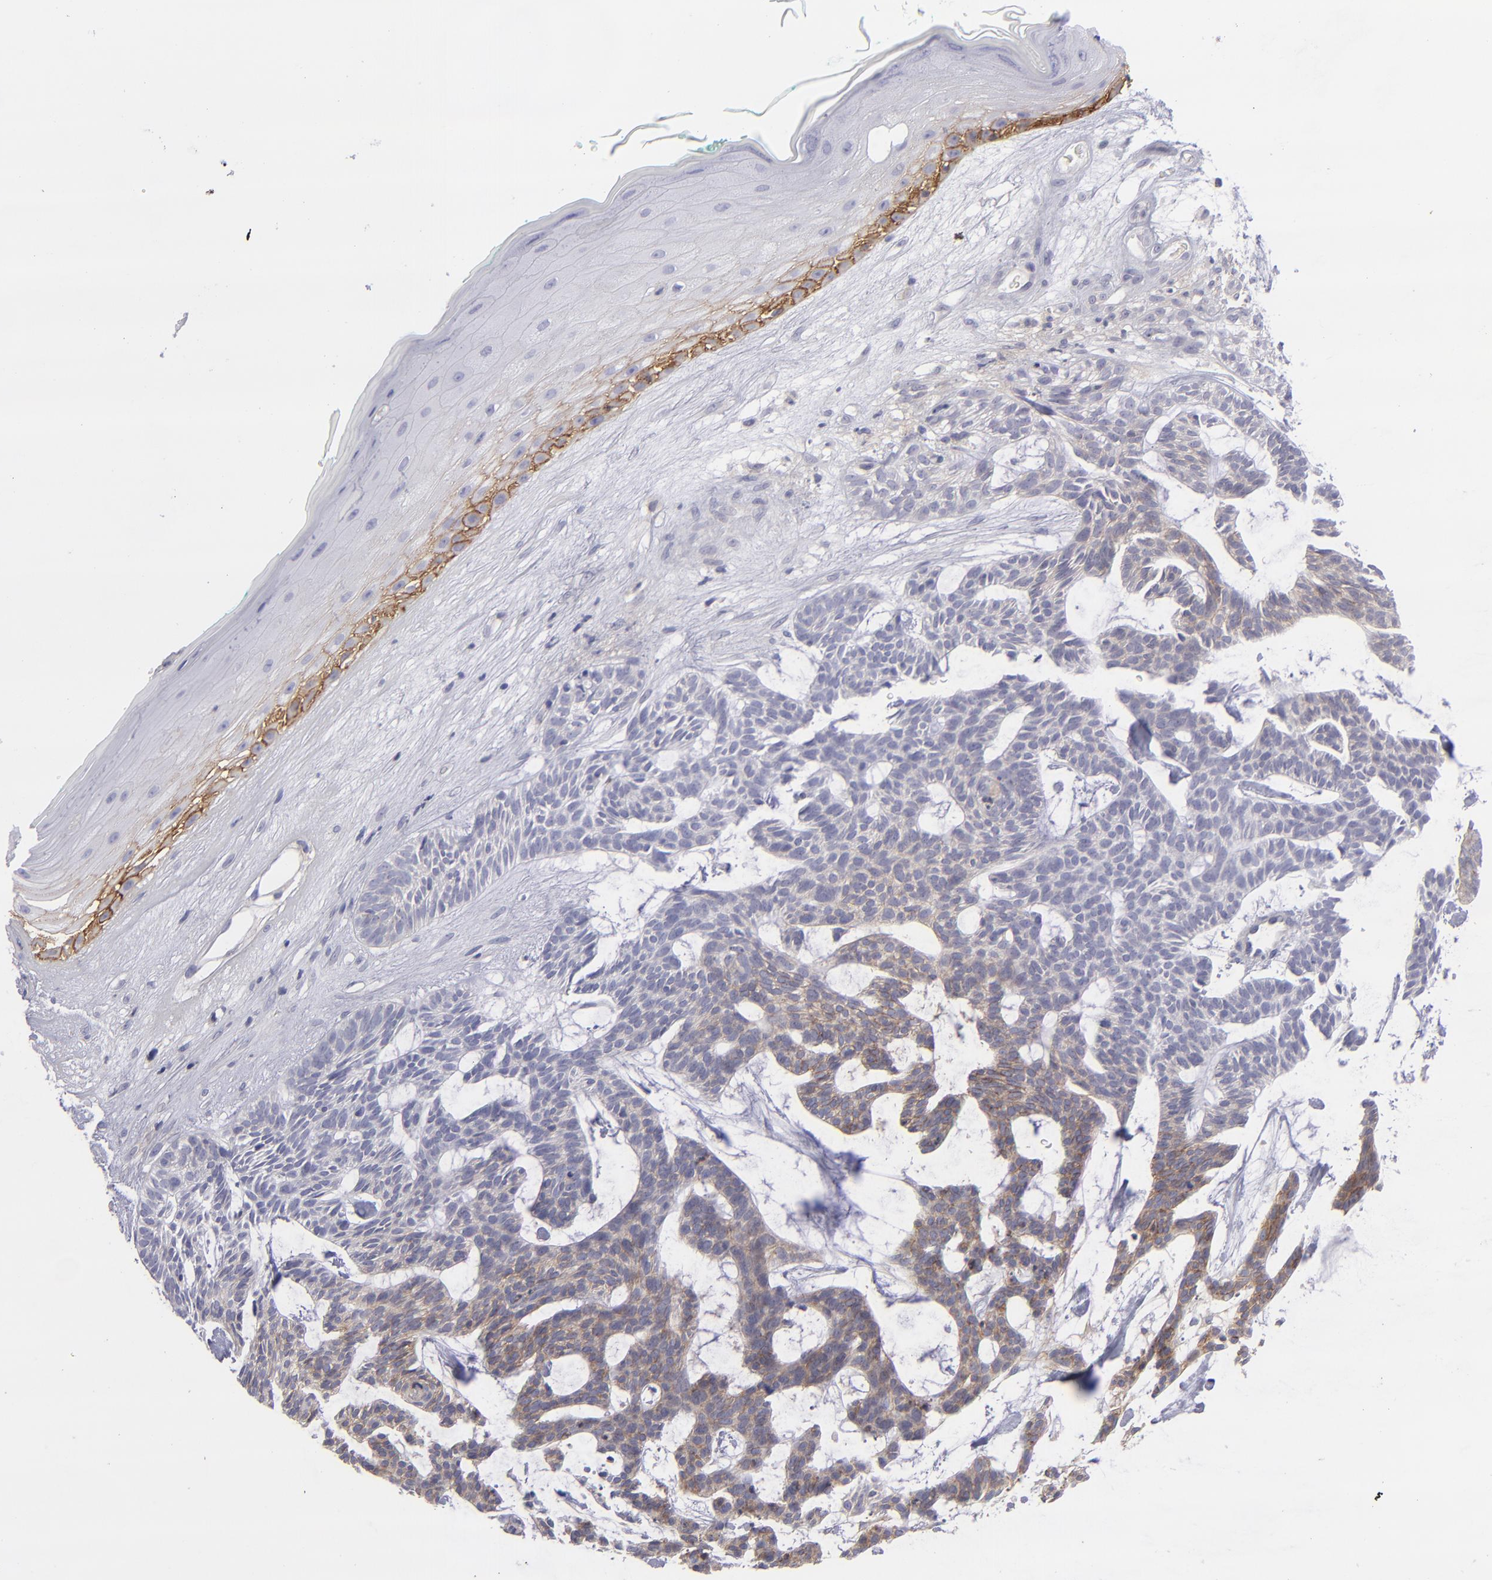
{"staining": {"intensity": "weak", "quantity": "<25%", "location": "cytoplasmic/membranous"}, "tissue": "skin cancer", "cell_type": "Tumor cells", "image_type": "cancer", "snomed": [{"axis": "morphology", "description": "Basal cell carcinoma"}, {"axis": "topography", "description": "Skin"}], "caption": "Tumor cells are negative for brown protein staining in skin basal cell carcinoma.", "gene": "BSG", "patient": {"sex": "male", "age": 75}}